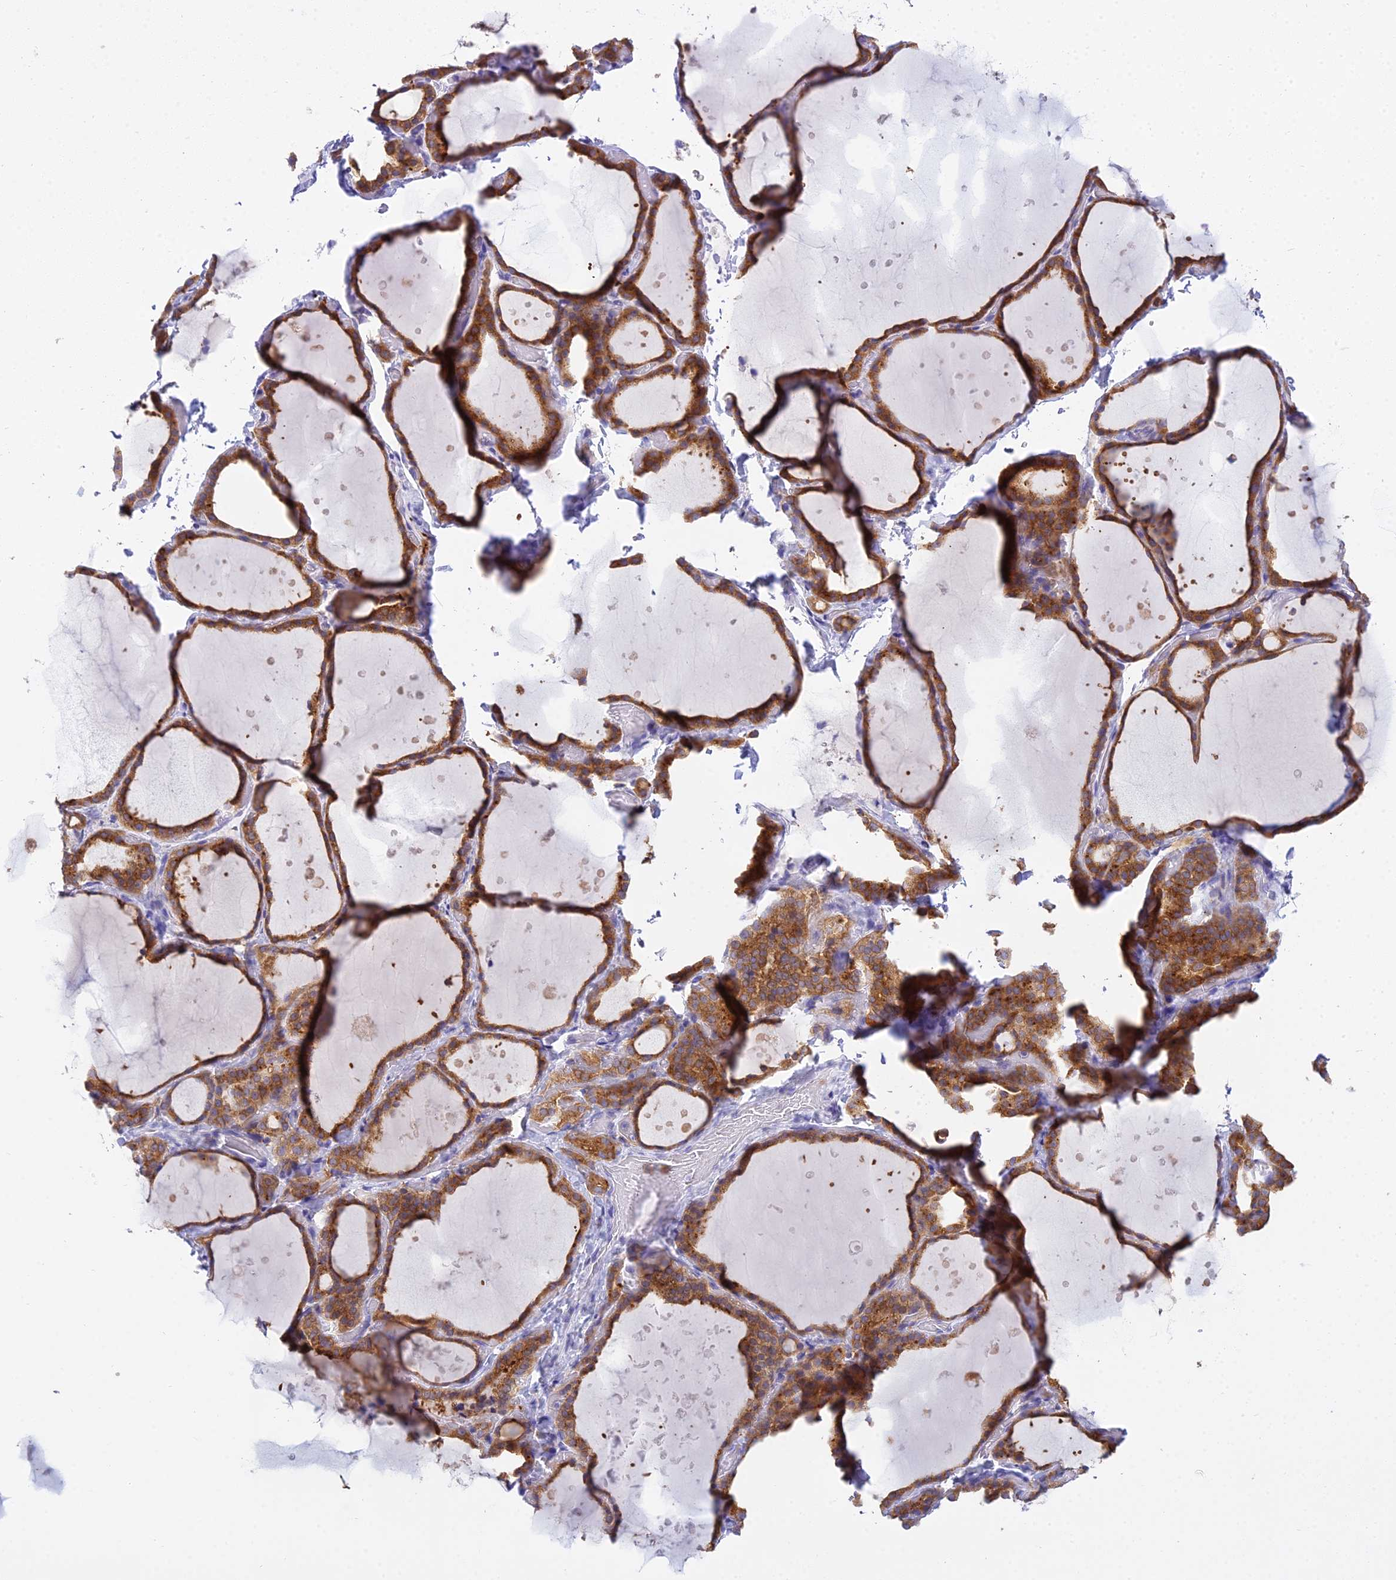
{"staining": {"intensity": "moderate", "quantity": ">75%", "location": "cytoplasmic/membranous"}, "tissue": "thyroid gland", "cell_type": "Glandular cells", "image_type": "normal", "snomed": [{"axis": "morphology", "description": "Normal tissue, NOS"}, {"axis": "topography", "description": "Thyroid gland"}], "caption": "Thyroid gland stained for a protein (brown) demonstrates moderate cytoplasmic/membranous positive expression in about >75% of glandular cells.", "gene": "UBE2G1", "patient": {"sex": "female", "age": 44}}